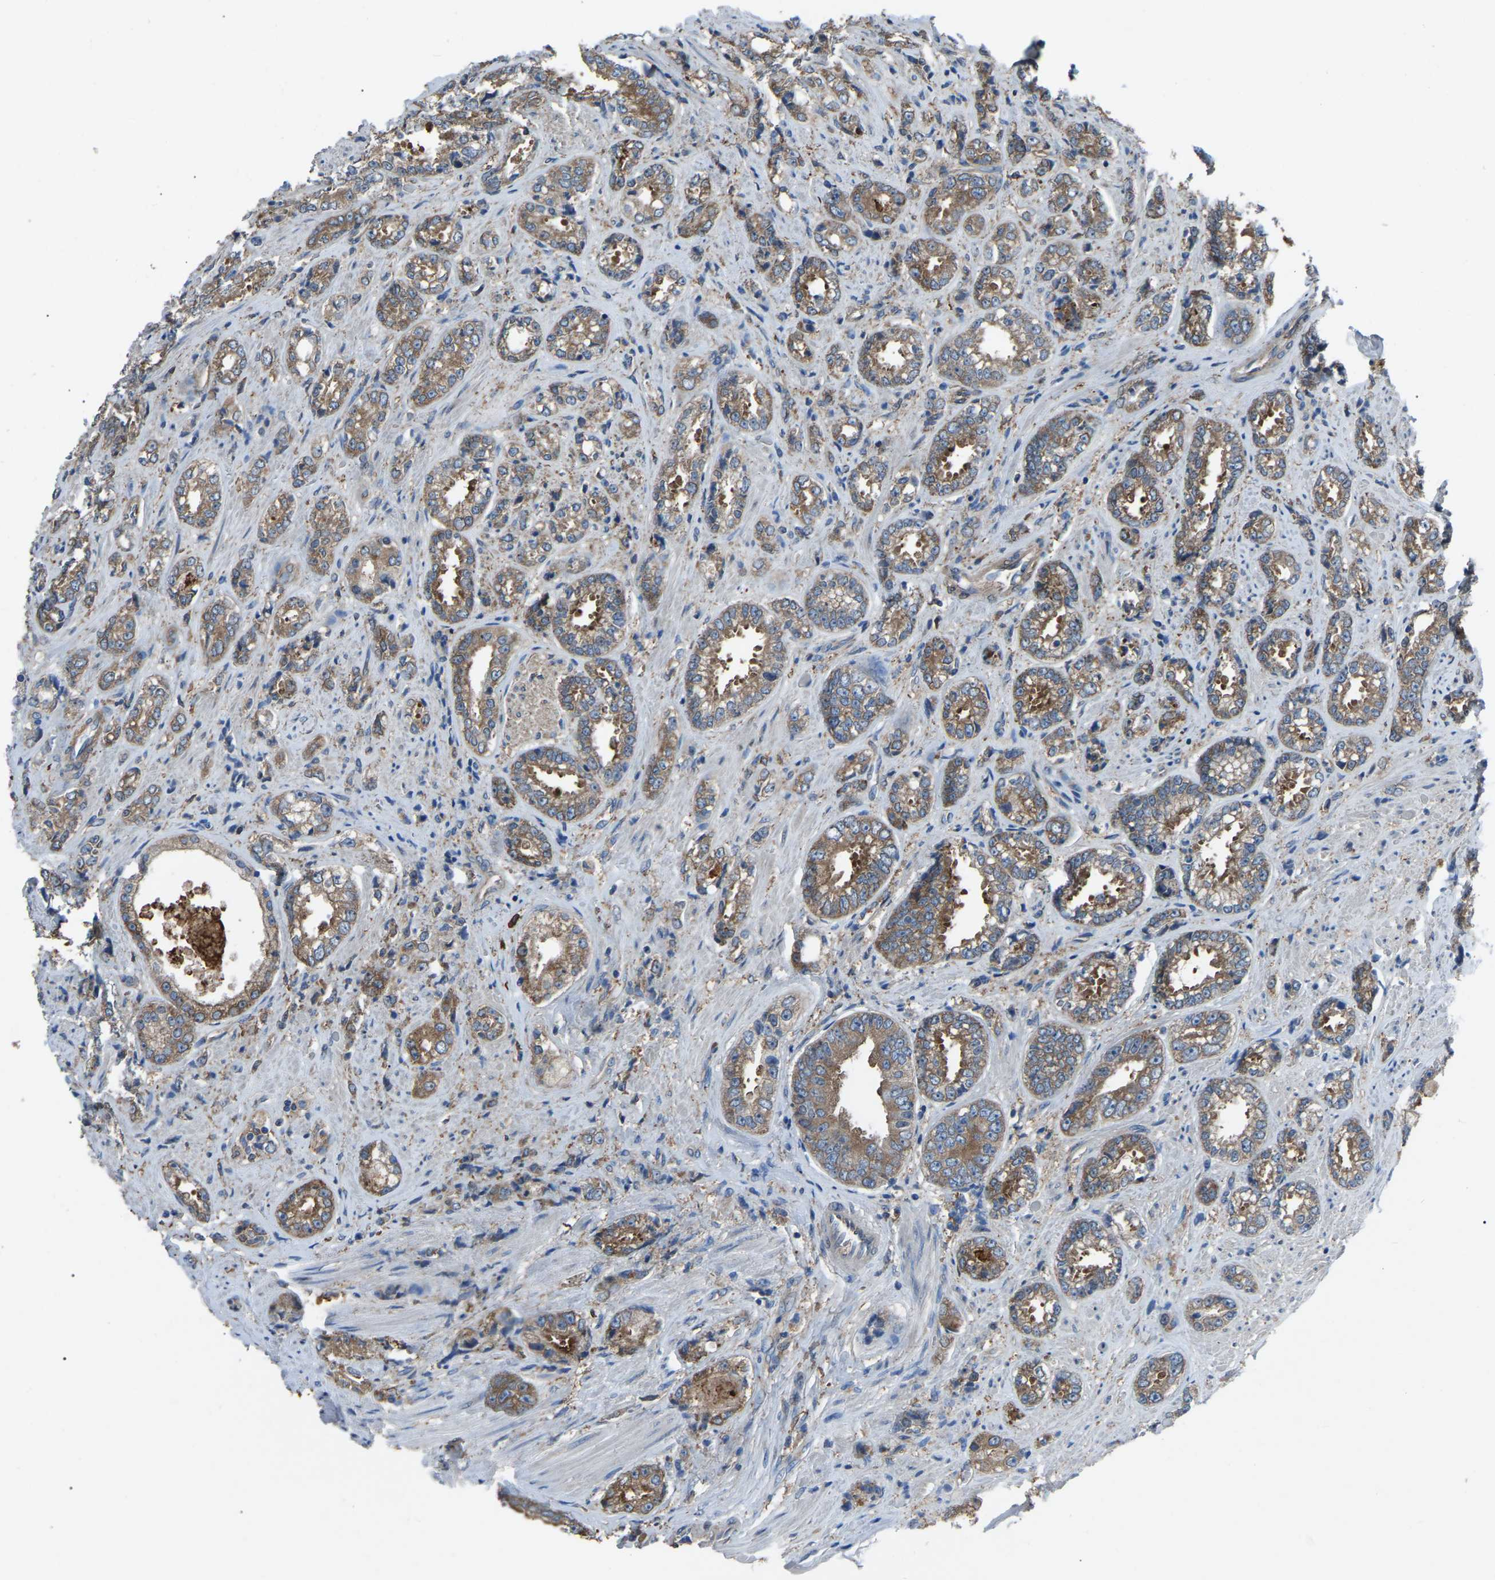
{"staining": {"intensity": "moderate", "quantity": ">75%", "location": "cytoplasmic/membranous"}, "tissue": "prostate cancer", "cell_type": "Tumor cells", "image_type": "cancer", "snomed": [{"axis": "morphology", "description": "Adenocarcinoma, High grade"}, {"axis": "topography", "description": "Prostate"}], "caption": "Brown immunohistochemical staining in prostate cancer (high-grade adenocarcinoma) shows moderate cytoplasmic/membranous positivity in approximately >75% of tumor cells. Using DAB (3,3'-diaminobenzidine) (brown) and hematoxylin (blue) stains, captured at high magnification using brightfield microscopy.", "gene": "AIMP1", "patient": {"sex": "male", "age": 61}}